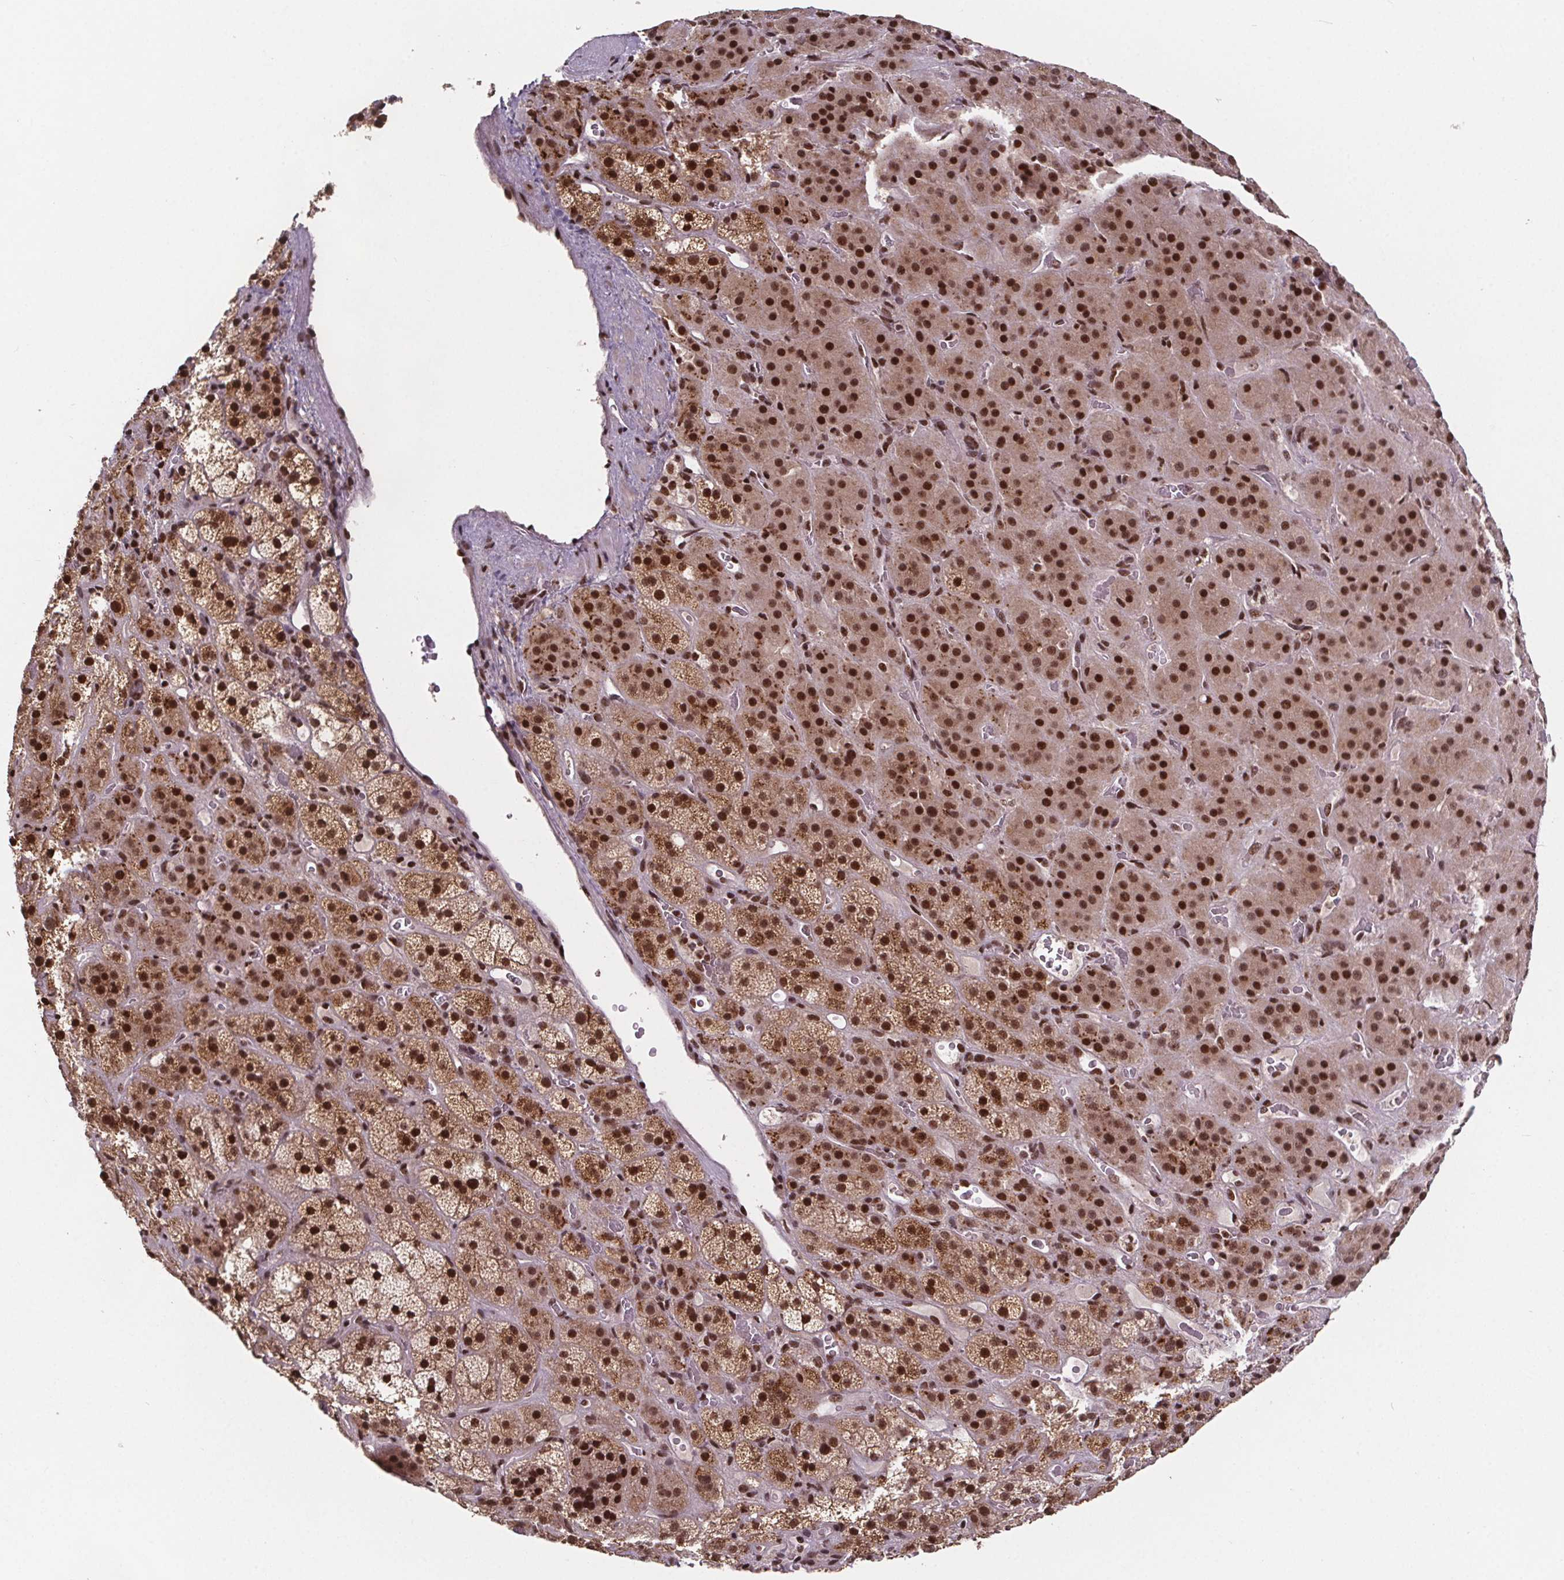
{"staining": {"intensity": "strong", "quantity": ">75%", "location": "nuclear"}, "tissue": "adrenal gland", "cell_type": "Glandular cells", "image_type": "normal", "snomed": [{"axis": "morphology", "description": "Normal tissue, NOS"}, {"axis": "topography", "description": "Adrenal gland"}], "caption": "The micrograph reveals immunohistochemical staining of normal adrenal gland. There is strong nuclear staining is seen in about >75% of glandular cells. (Brightfield microscopy of DAB IHC at high magnification).", "gene": "JARID2", "patient": {"sex": "male", "age": 57}}